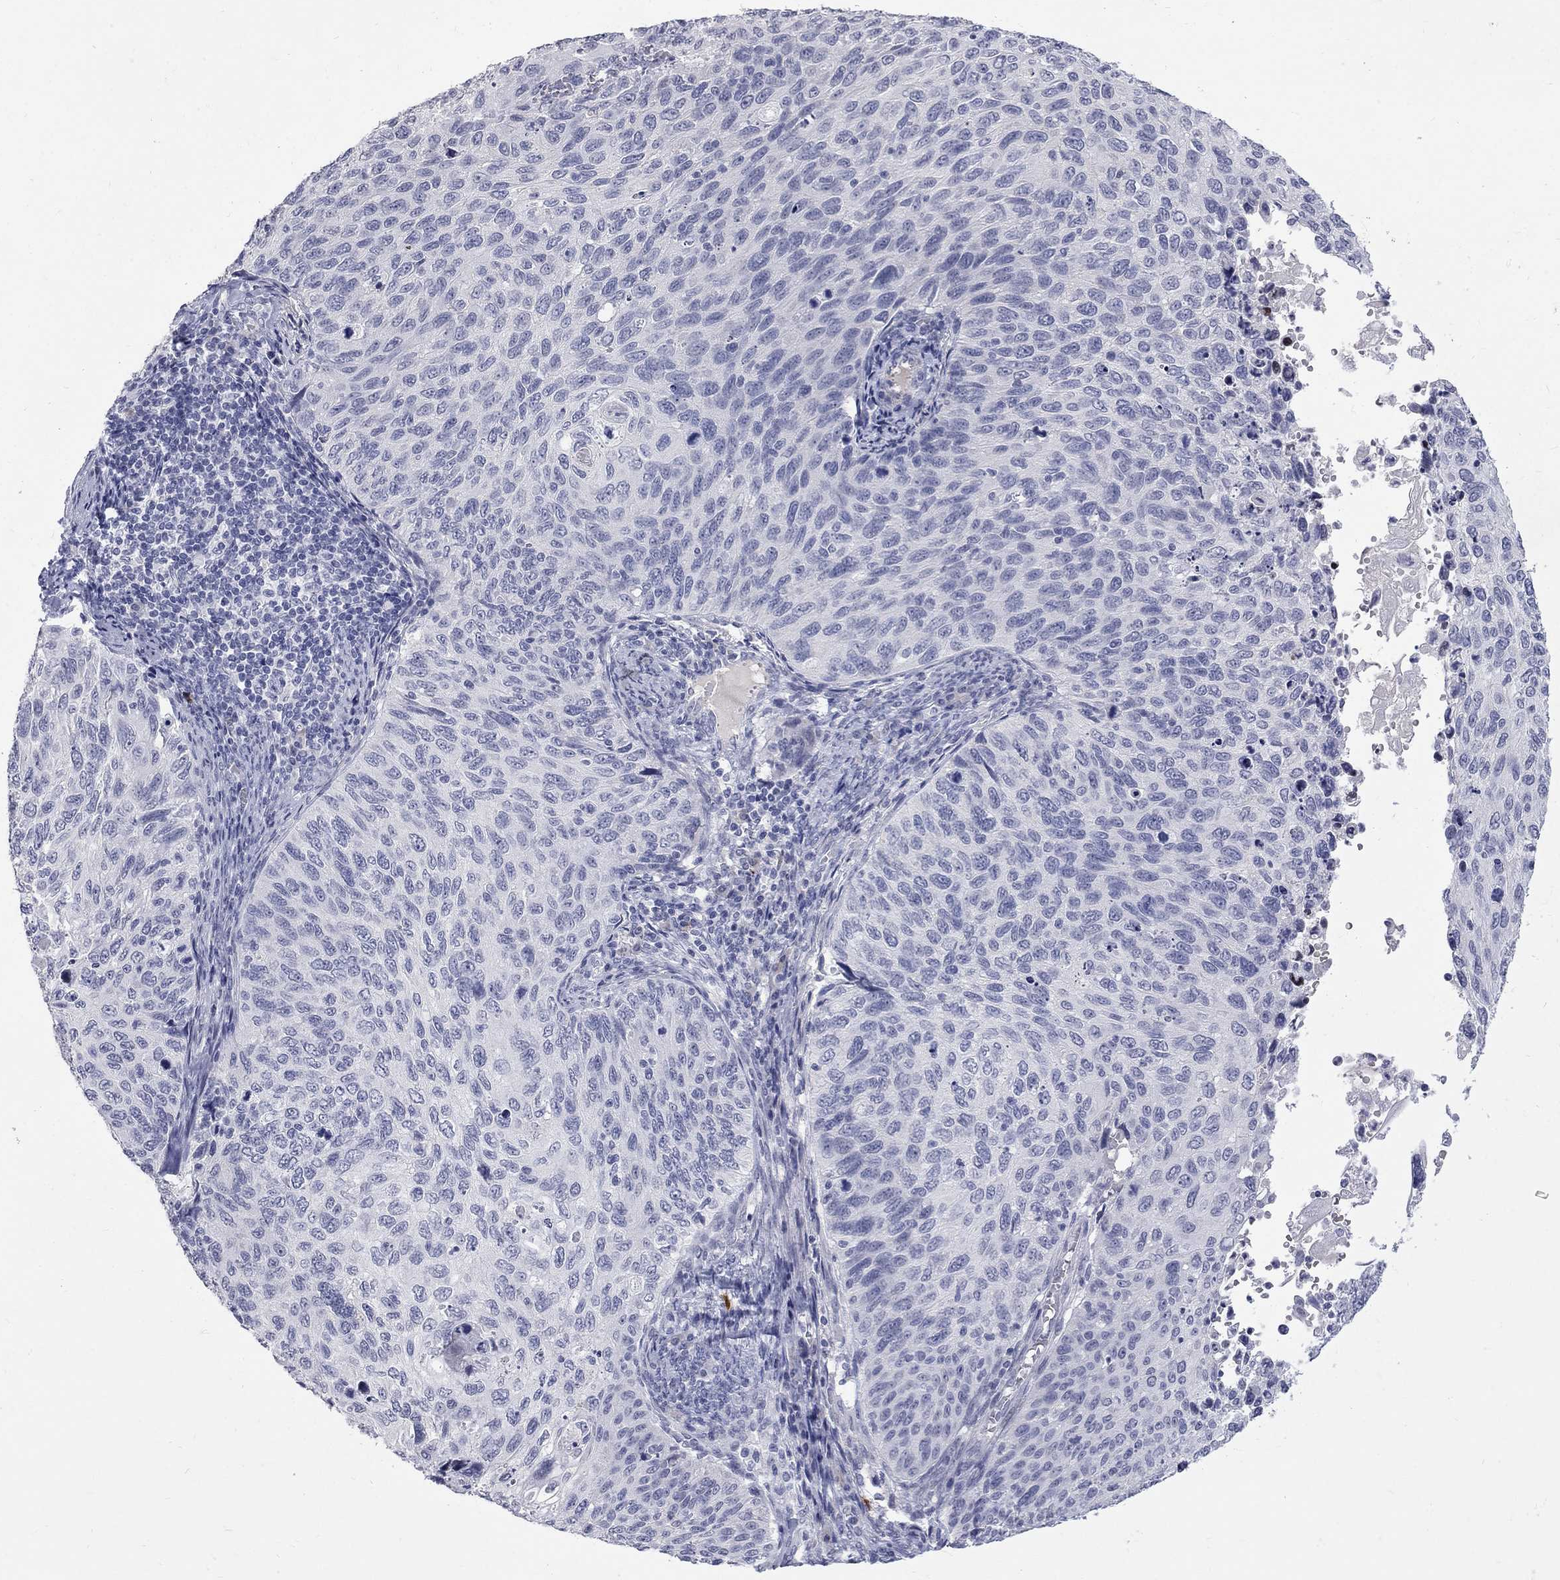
{"staining": {"intensity": "negative", "quantity": "none", "location": "none"}, "tissue": "cervical cancer", "cell_type": "Tumor cells", "image_type": "cancer", "snomed": [{"axis": "morphology", "description": "Squamous cell carcinoma, NOS"}, {"axis": "topography", "description": "Cervix"}], "caption": "Protein analysis of cervical cancer (squamous cell carcinoma) exhibits no significant expression in tumor cells.", "gene": "CTNND2", "patient": {"sex": "female", "age": 70}}